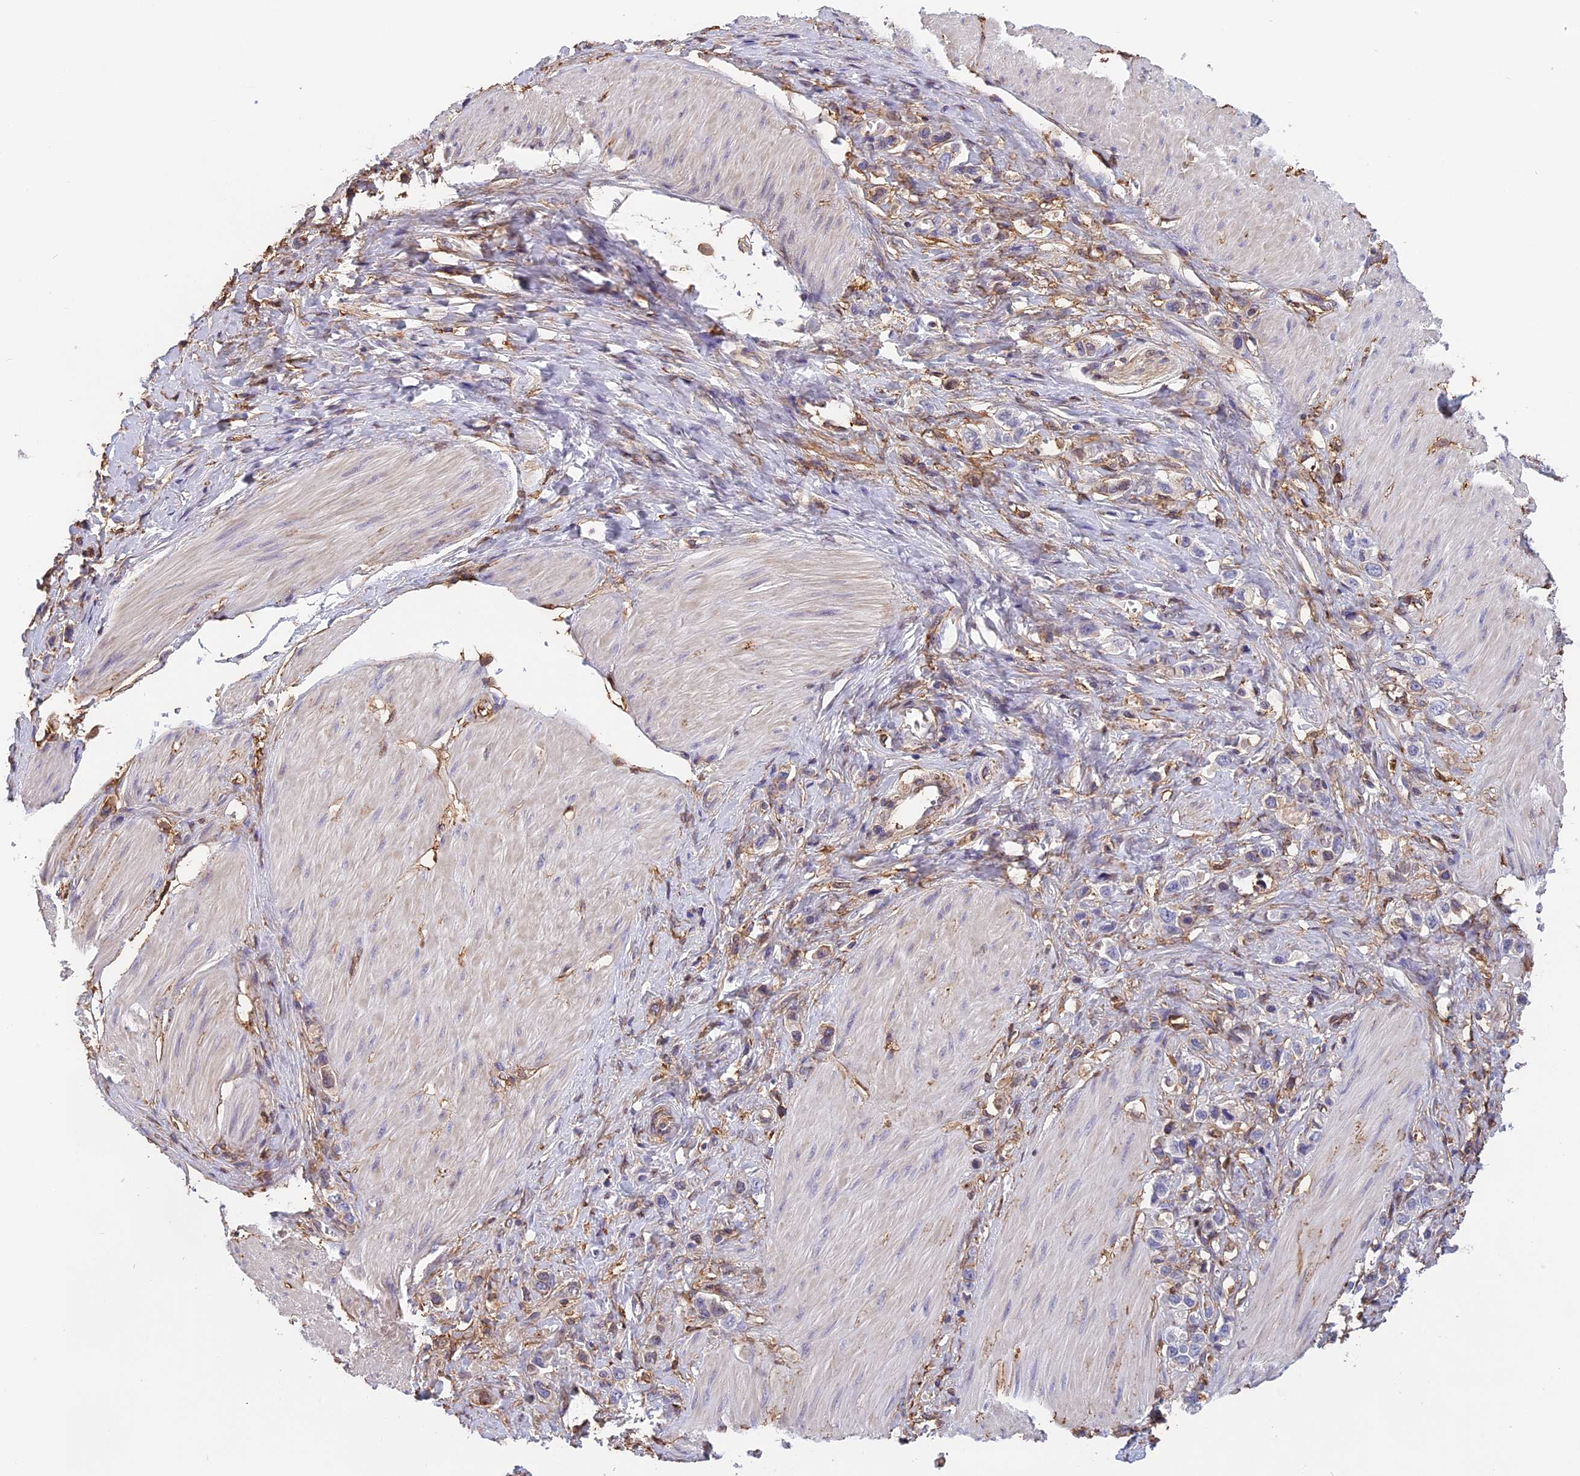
{"staining": {"intensity": "negative", "quantity": "none", "location": "none"}, "tissue": "stomach cancer", "cell_type": "Tumor cells", "image_type": "cancer", "snomed": [{"axis": "morphology", "description": "Normal tissue, NOS"}, {"axis": "morphology", "description": "Adenocarcinoma, NOS"}, {"axis": "topography", "description": "Stomach, upper"}, {"axis": "topography", "description": "Stomach"}], "caption": "The image displays no staining of tumor cells in stomach adenocarcinoma.", "gene": "TMEM255B", "patient": {"sex": "female", "age": 65}}